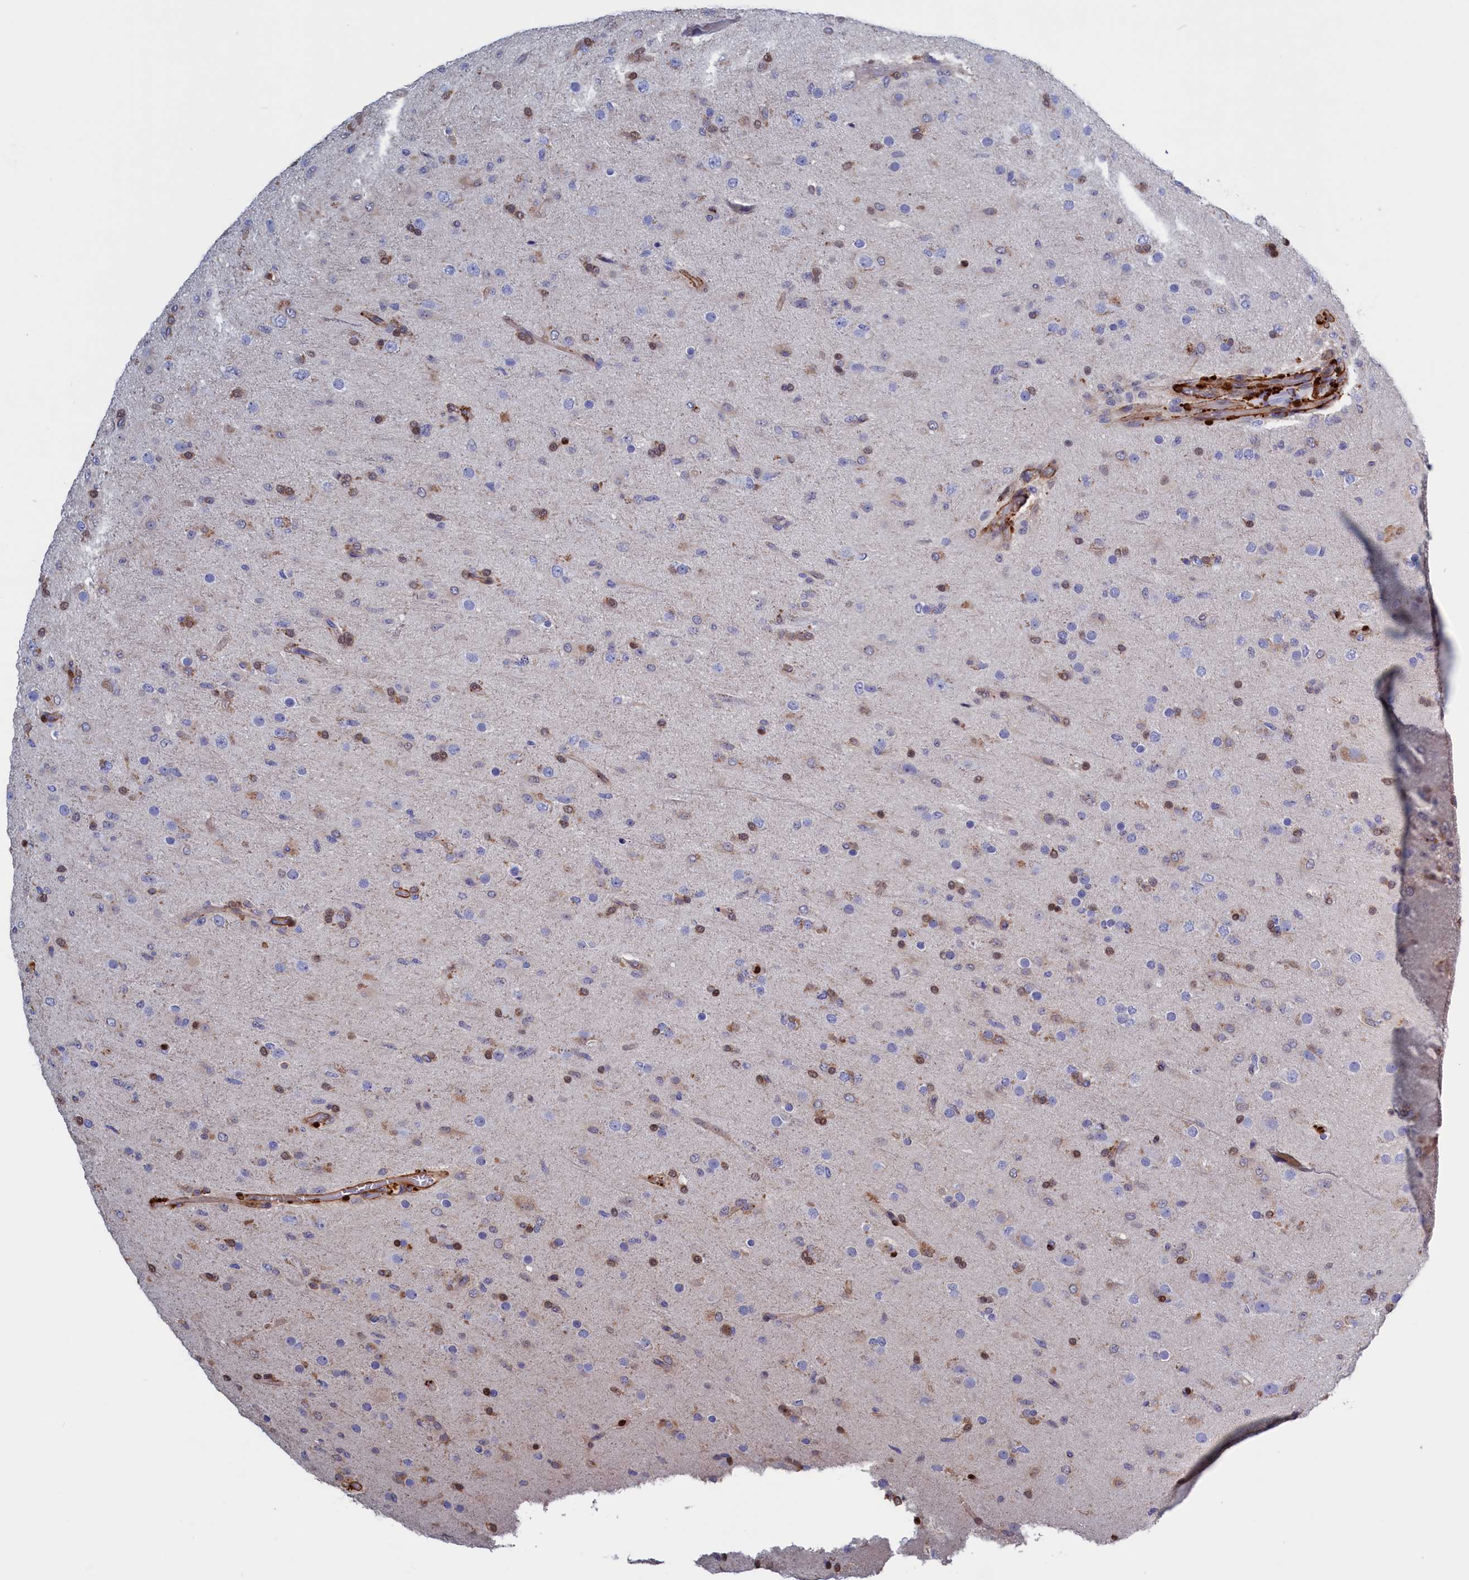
{"staining": {"intensity": "negative", "quantity": "none", "location": "none"}, "tissue": "glioma", "cell_type": "Tumor cells", "image_type": "cancer", "snomed": [{"axis": "morphology", "description": "Glioma, malignant, Low grade"}, {"axis": "topography", "description": "Brain"}], "caption": "This is an IHC photomicrograph of human glioma. There is no expression in tumor cells.", "gene": "CRIP1", "patient": {"sex": "male", "age": 65}}